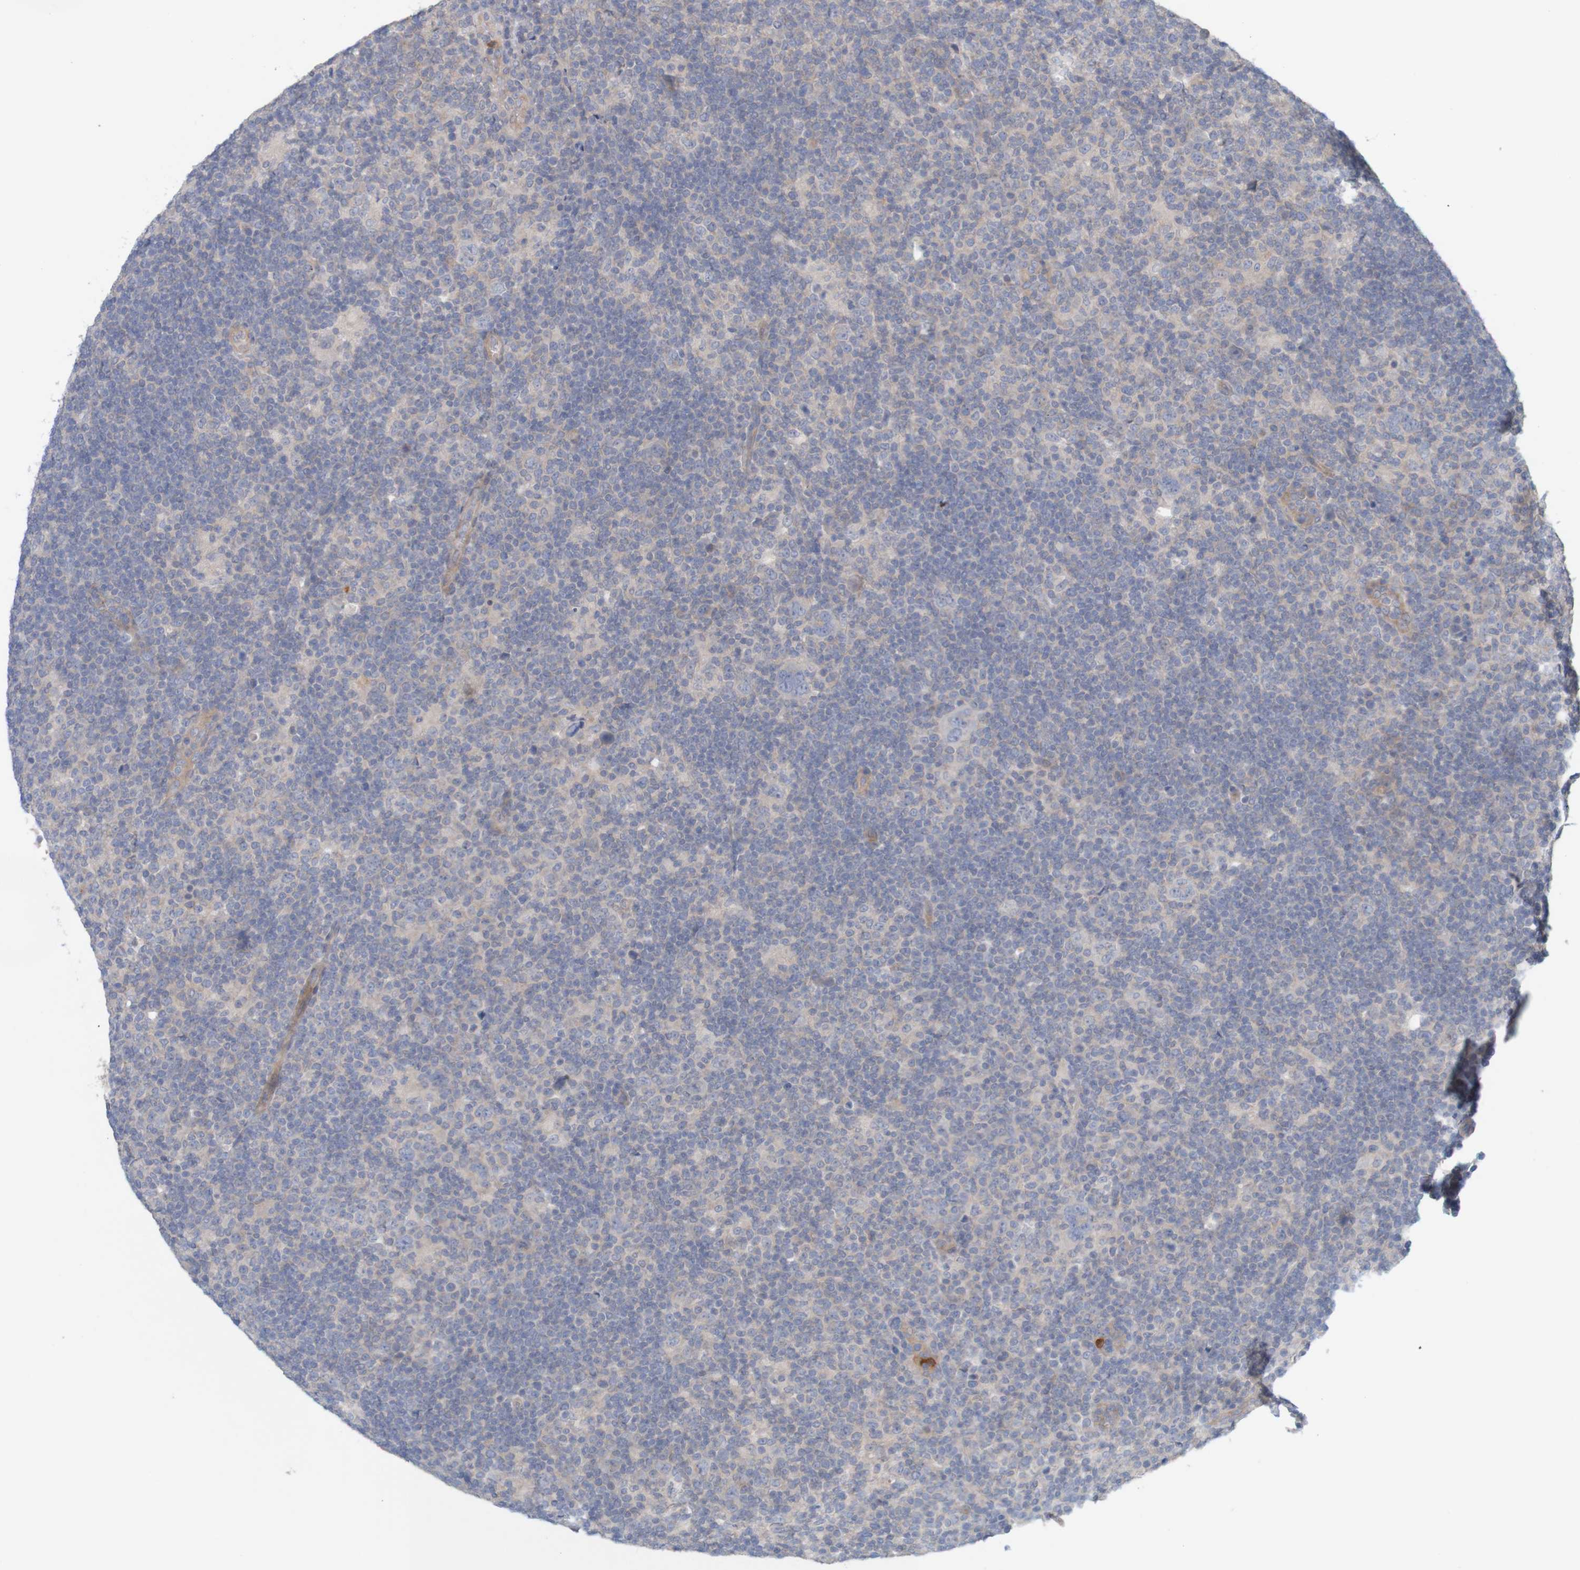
{"staining": {"intensity": "negative", "quantity": "none", "location": "none"}, "tissue": "lymphoma", "cell_type": "Tumor cells", "image_type": "cancer", "snomed": [{"axis": "morphology", "description": "Hodgkin's disease, NOS"}, {"axis": "topography", "description": "Lymph node"}], "caption": "Photomicrograph shows no significant protein expression in tumor cells of Hodgkin's disease.", "gene": "KRT23", "patient": {"sex": "female", "age": 57}}